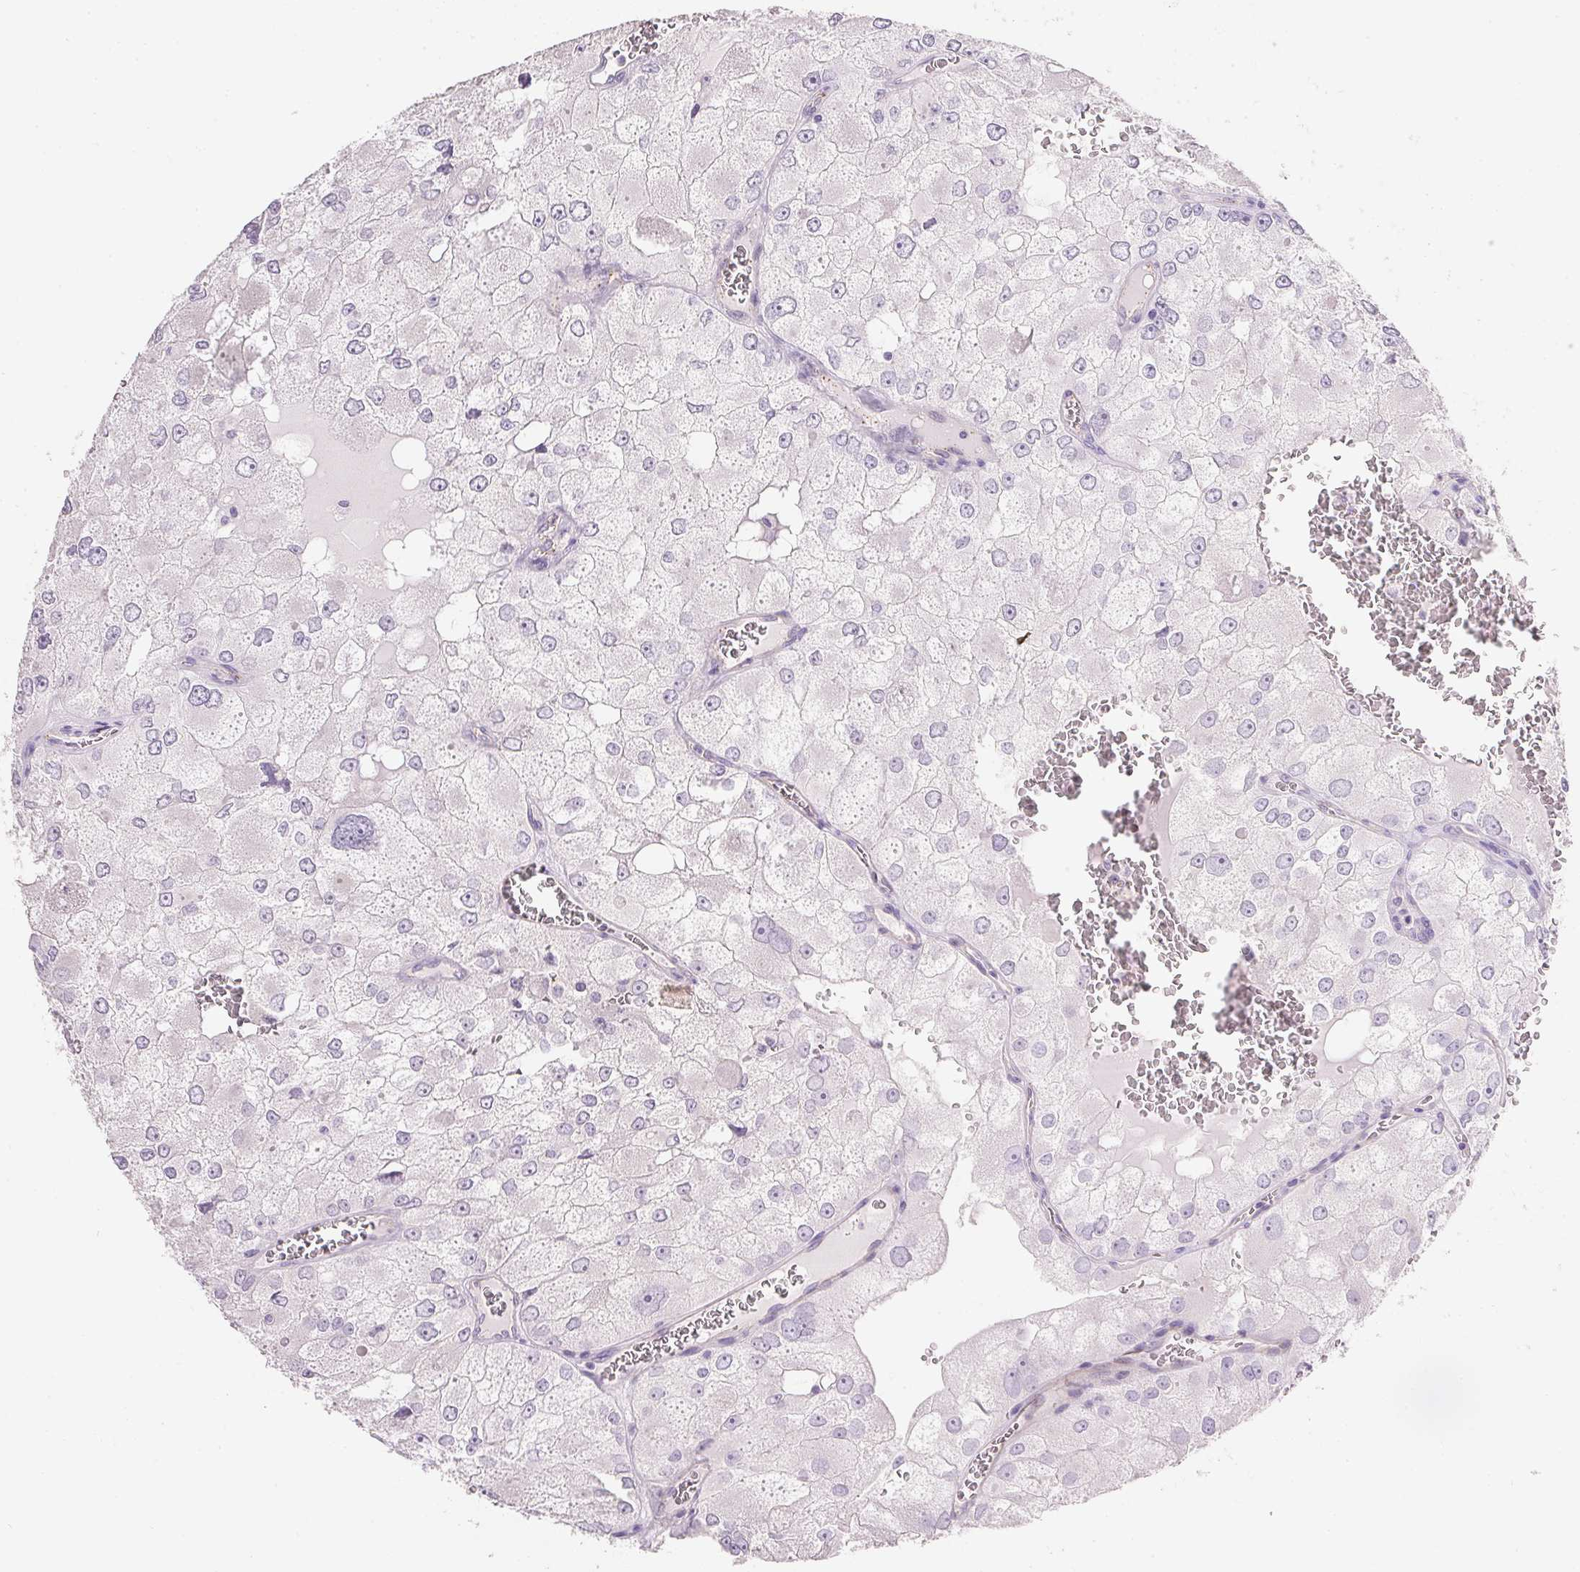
{"staining": {"intensity": "negative", "quantity": "none", "location": "none"}, "tissue": "renal cancer", "cell_type": "Tumor cells", "image_type": "cancer", "snomed": [{"axis": "morphology", "description": "Adenocarcinoma, NOS"}, {"axis": "topography", "description": "Kidney"}], "caption": "A micrograph of renal cancer (adenocarcinoma) stained for a protein shows no brown staining in tumor cells.", "gene": "KCNE2", "patient": {"sex": "female", "age": 70}}